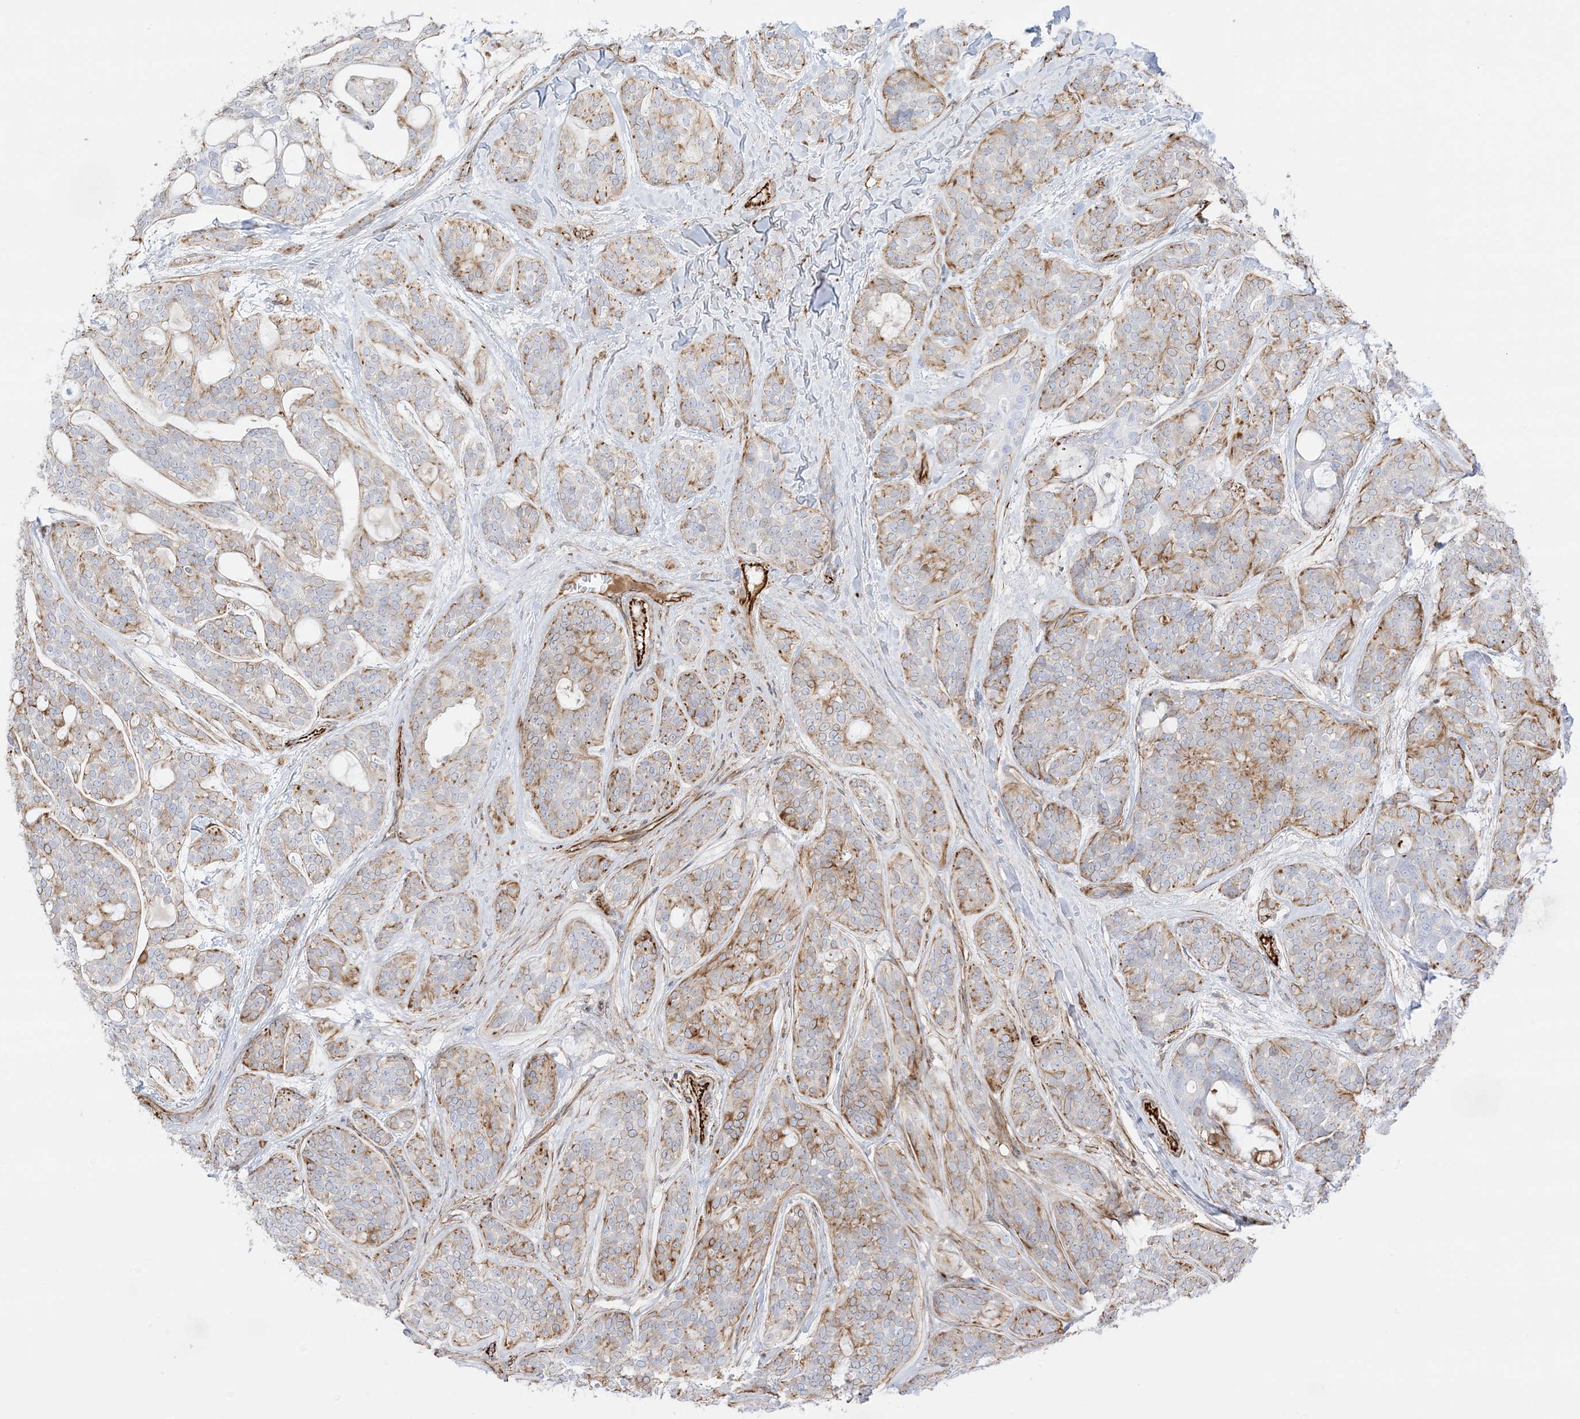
{"staining": {"intensity": "moderate", "quantity": "25%-75%", "location": "cytoplasmic/membranous"}, "tissue": "head and neck cancer", "cell_type": "Tumor cells", "image_type": "cancer", "snomed": [{"axis": "morphology", "description": "Adenocarcinoma, NOS"}, {"axis": "topography", "description": "Head-Neck"}], "caption": "An image of human head and neck adenocarcinoma stained for a protein exhibits moderate cytoplasmic/membranous brown staining in tumor cells.", "gene": "PID1", "patient": {"sex": "male", "age": 66}}